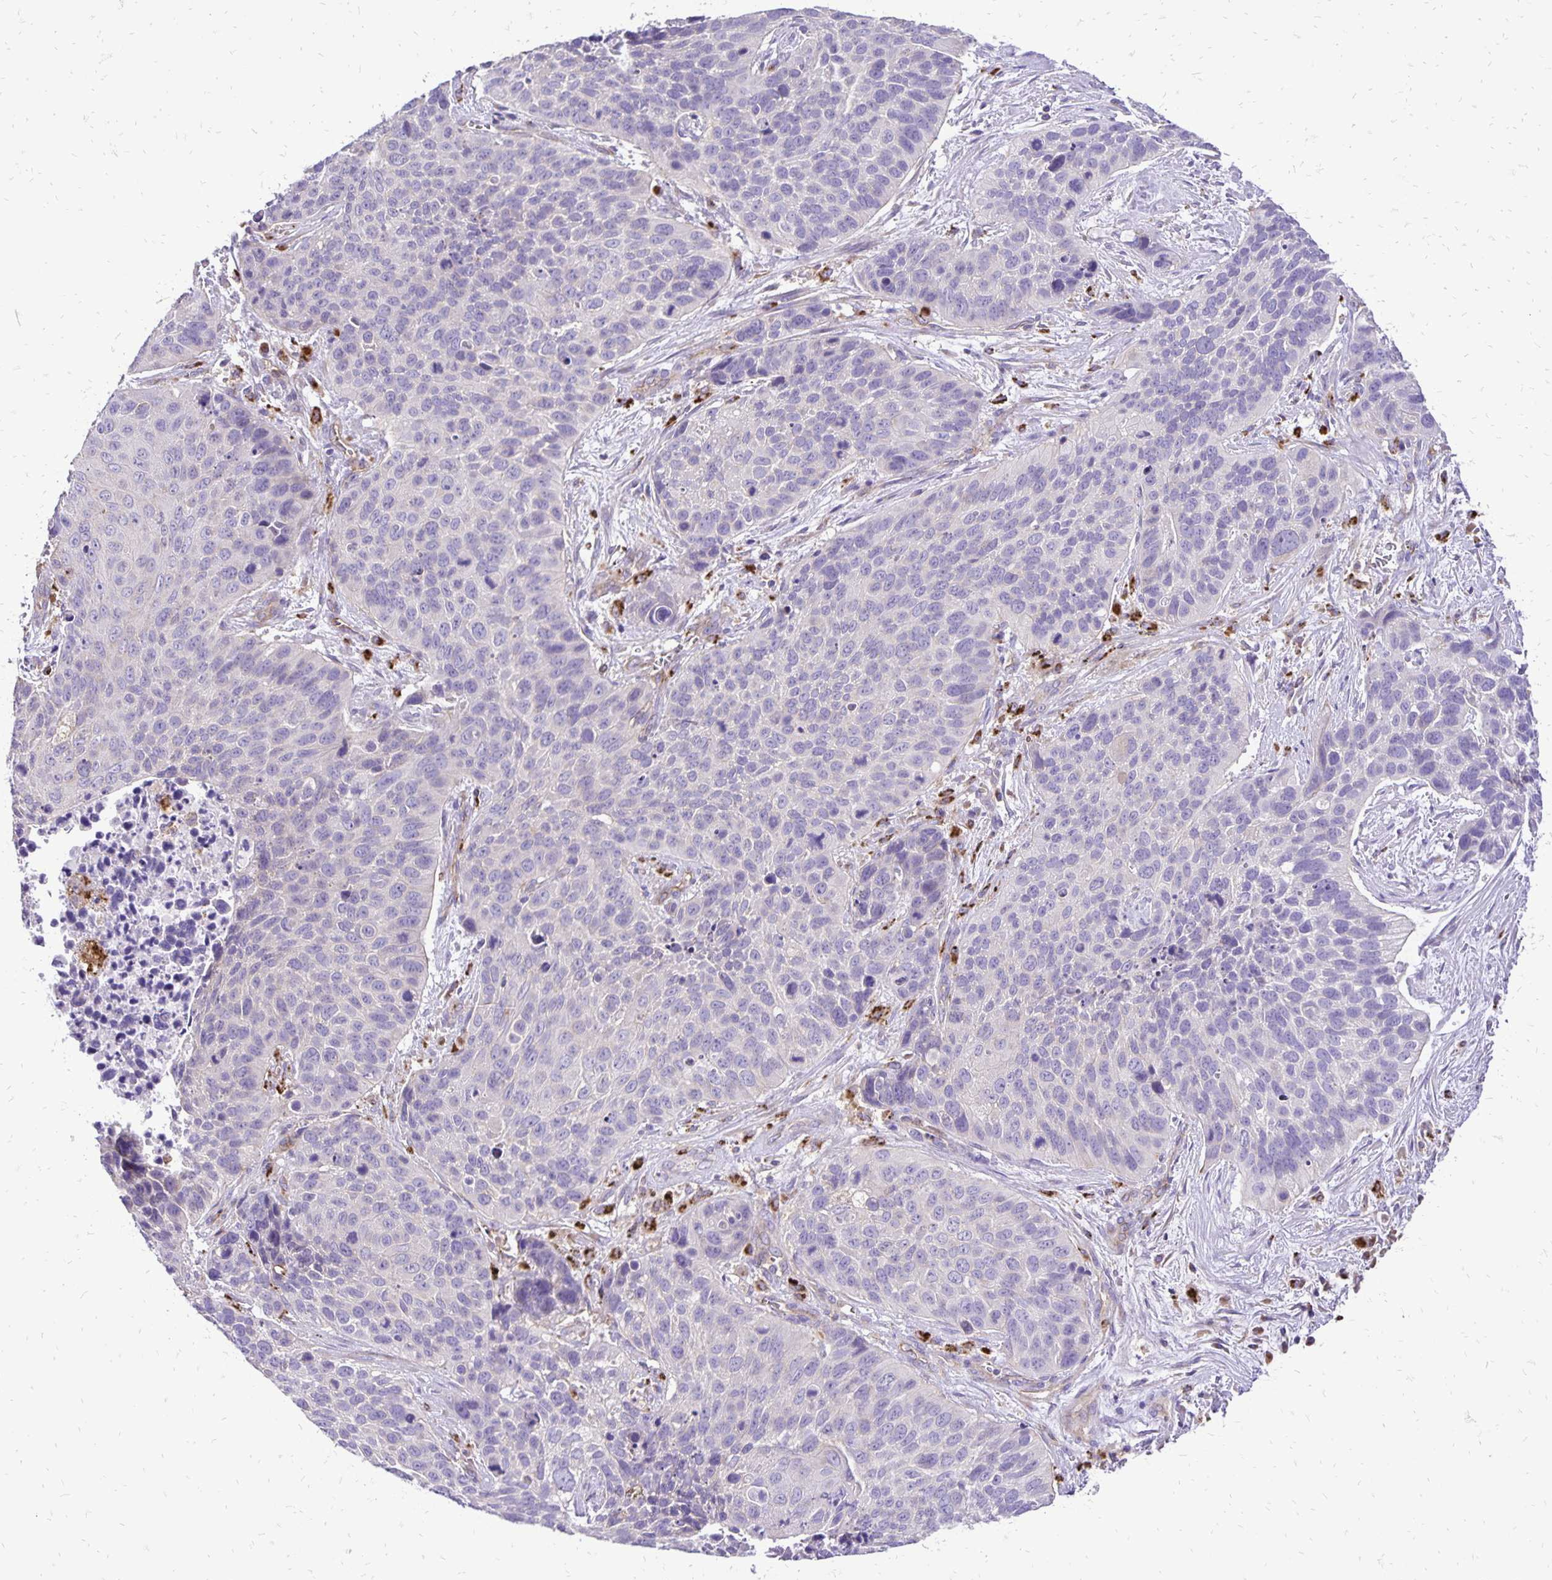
{"staining": {"intensity": "negative", "quantity": "none", "location": "none"}, "tissue": "lung cancer", "cell_type": "Tumor cells", "image_type": "cancer", "snomed": [{"axis": "morphology", "description": "Squamous cell carcinoma, NOS"}, {"axis": "topography", "description": "Lung"}], "caption": "High magnification brightfield microscopy of squamous cell carcinoma (lung) stained with DAB (3,3'-diaminobenzidine) (brown) and counterstained with hematoxylin (blue): tumor cells show no significant positivity.", "gene": "EIF5A", "patient": {"sex": "male", "age": 62}}